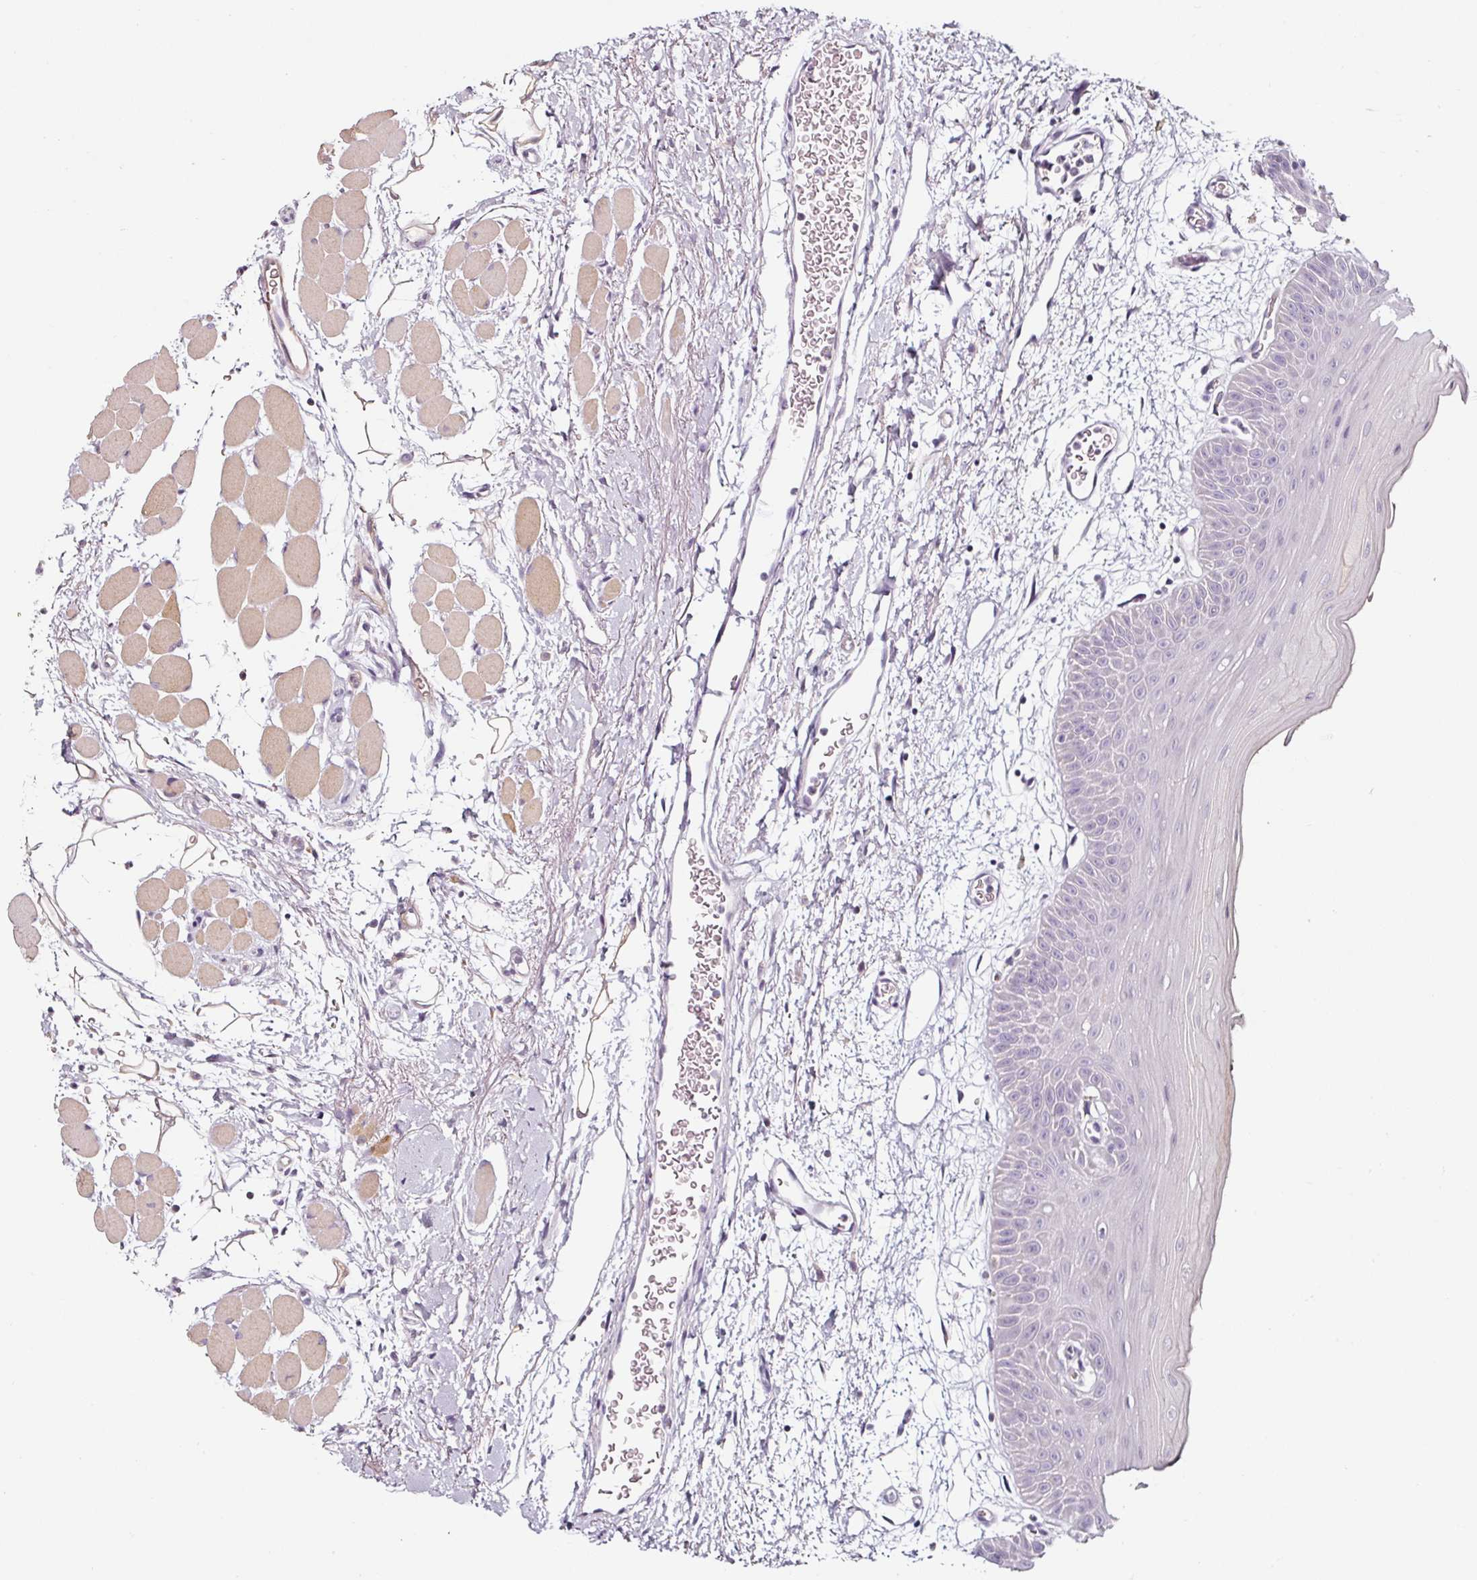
{"staining": {"intensity": "negative", "quantity": "none", "location": "none"}, "tissue": "oral mucosa", "cell_type": "Squamous epithelial cells", "image_type": "normal", "snomed": [{"axis": "morphology", "description": "Normal tissue, NOS"}, {"axis": "topography", "description": "Oral tissue"}, {"axis": "topography", "description": "Tounge, NOS"}], "caption": "Immunohistochemistry (IHC) of benign oral mucosa demonstrates no expression in squamous epithelial cells.", "gene": "CAP2", "patient": {"sex": "female", "age": 59}}